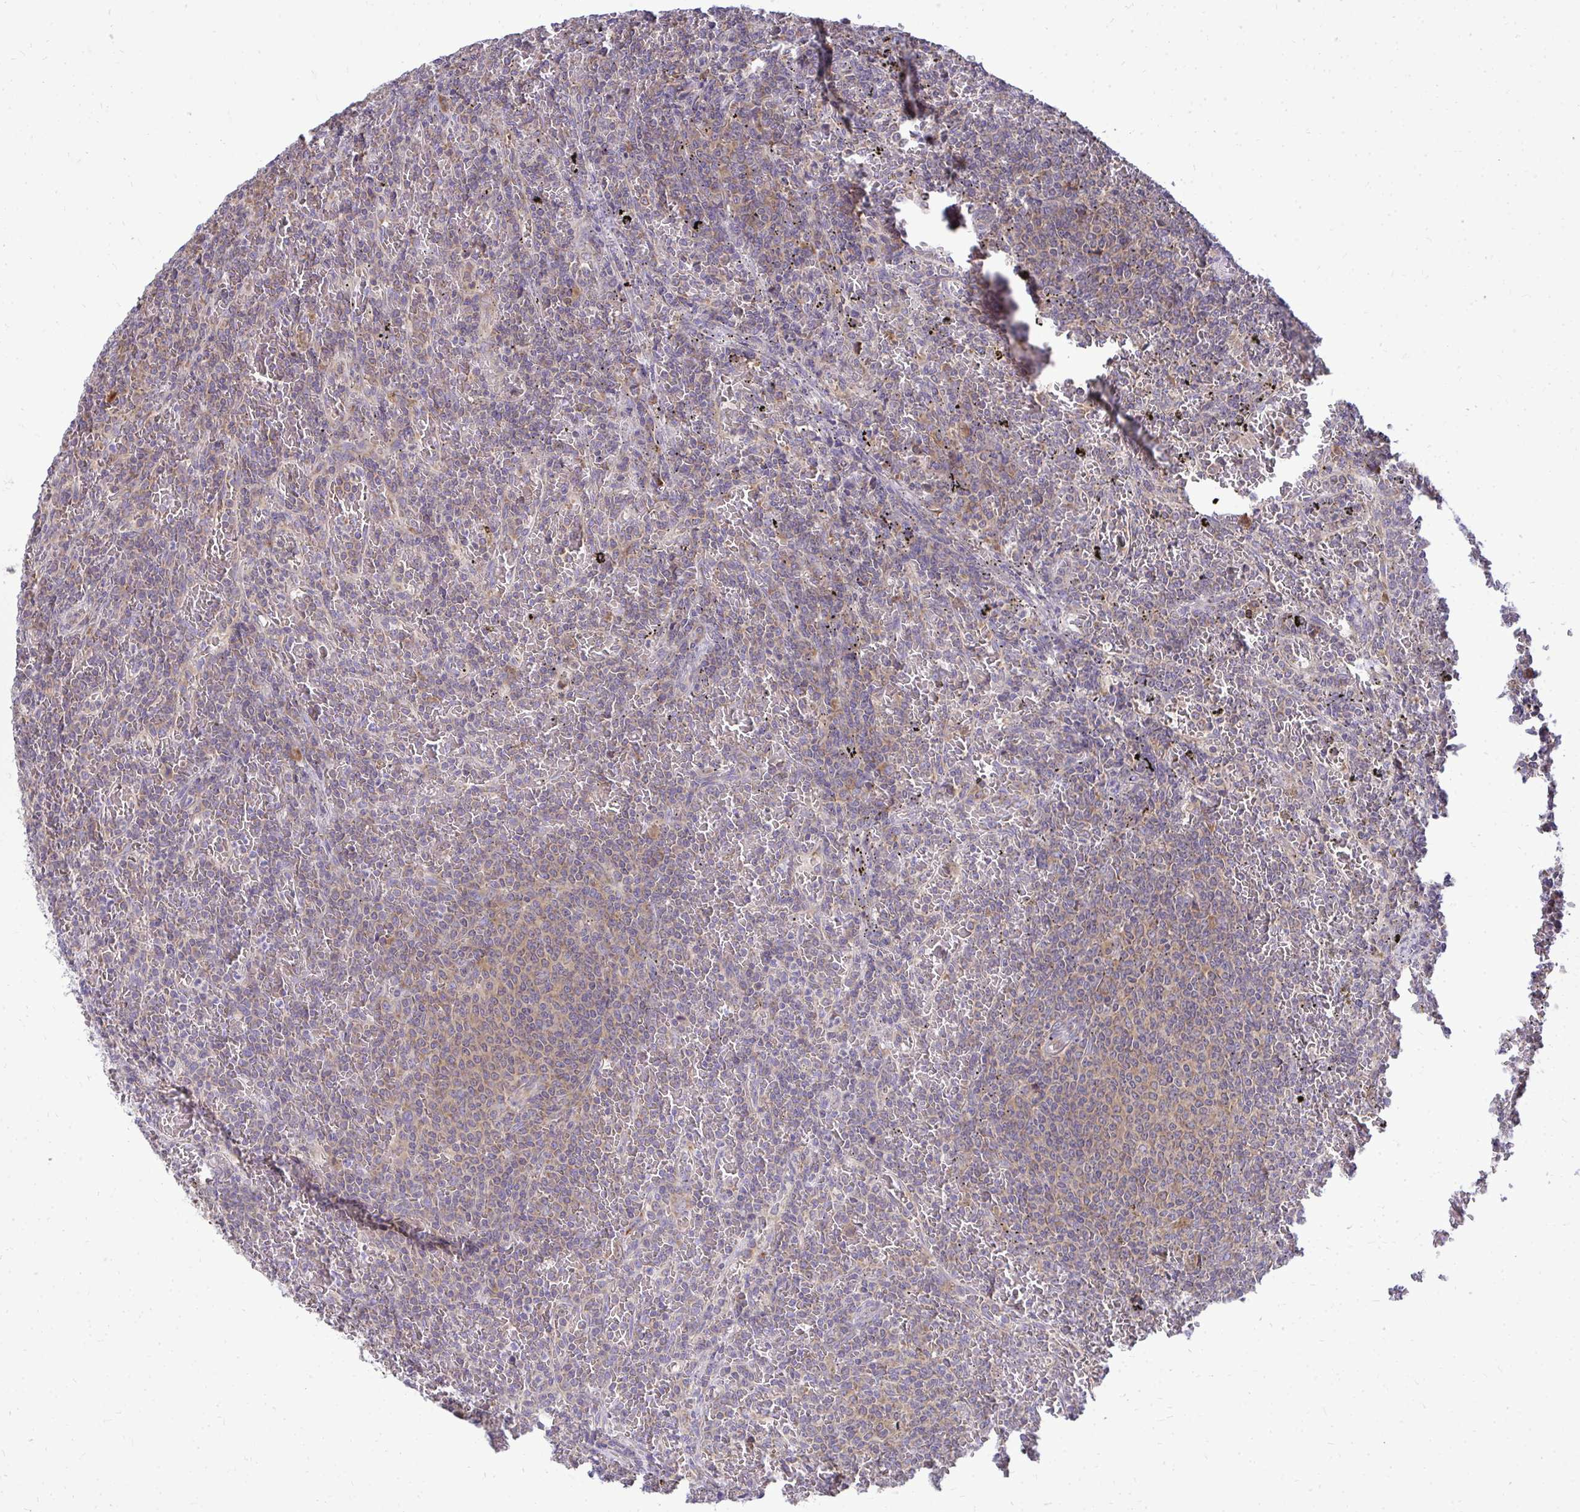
{"staining": {"intensity": "weak", "quantity": "25%-75%", "location": "cytoplasmic/membranous"}, "tissue": "lymphoma", "cell_type": "Tumor cells", "image_type": "cancer", "snomed": [{"axis": "morphology", "description": "Malignant lymphoma, non-Hodgkin's type, Low grade"}, {"axis": "topography", "description": "Spleen"}], "caption": "Protein analysis of lymphoma tissue displays weak cytoplasmic/membranous expression in about 25%-75% of tumor cells. (DAB (3,3'-diaminobenzidine) IHC with brightfield microscopy, high magnification).", "gene": "RPLP2", "patient": {"sex": "female", "age": 77}}